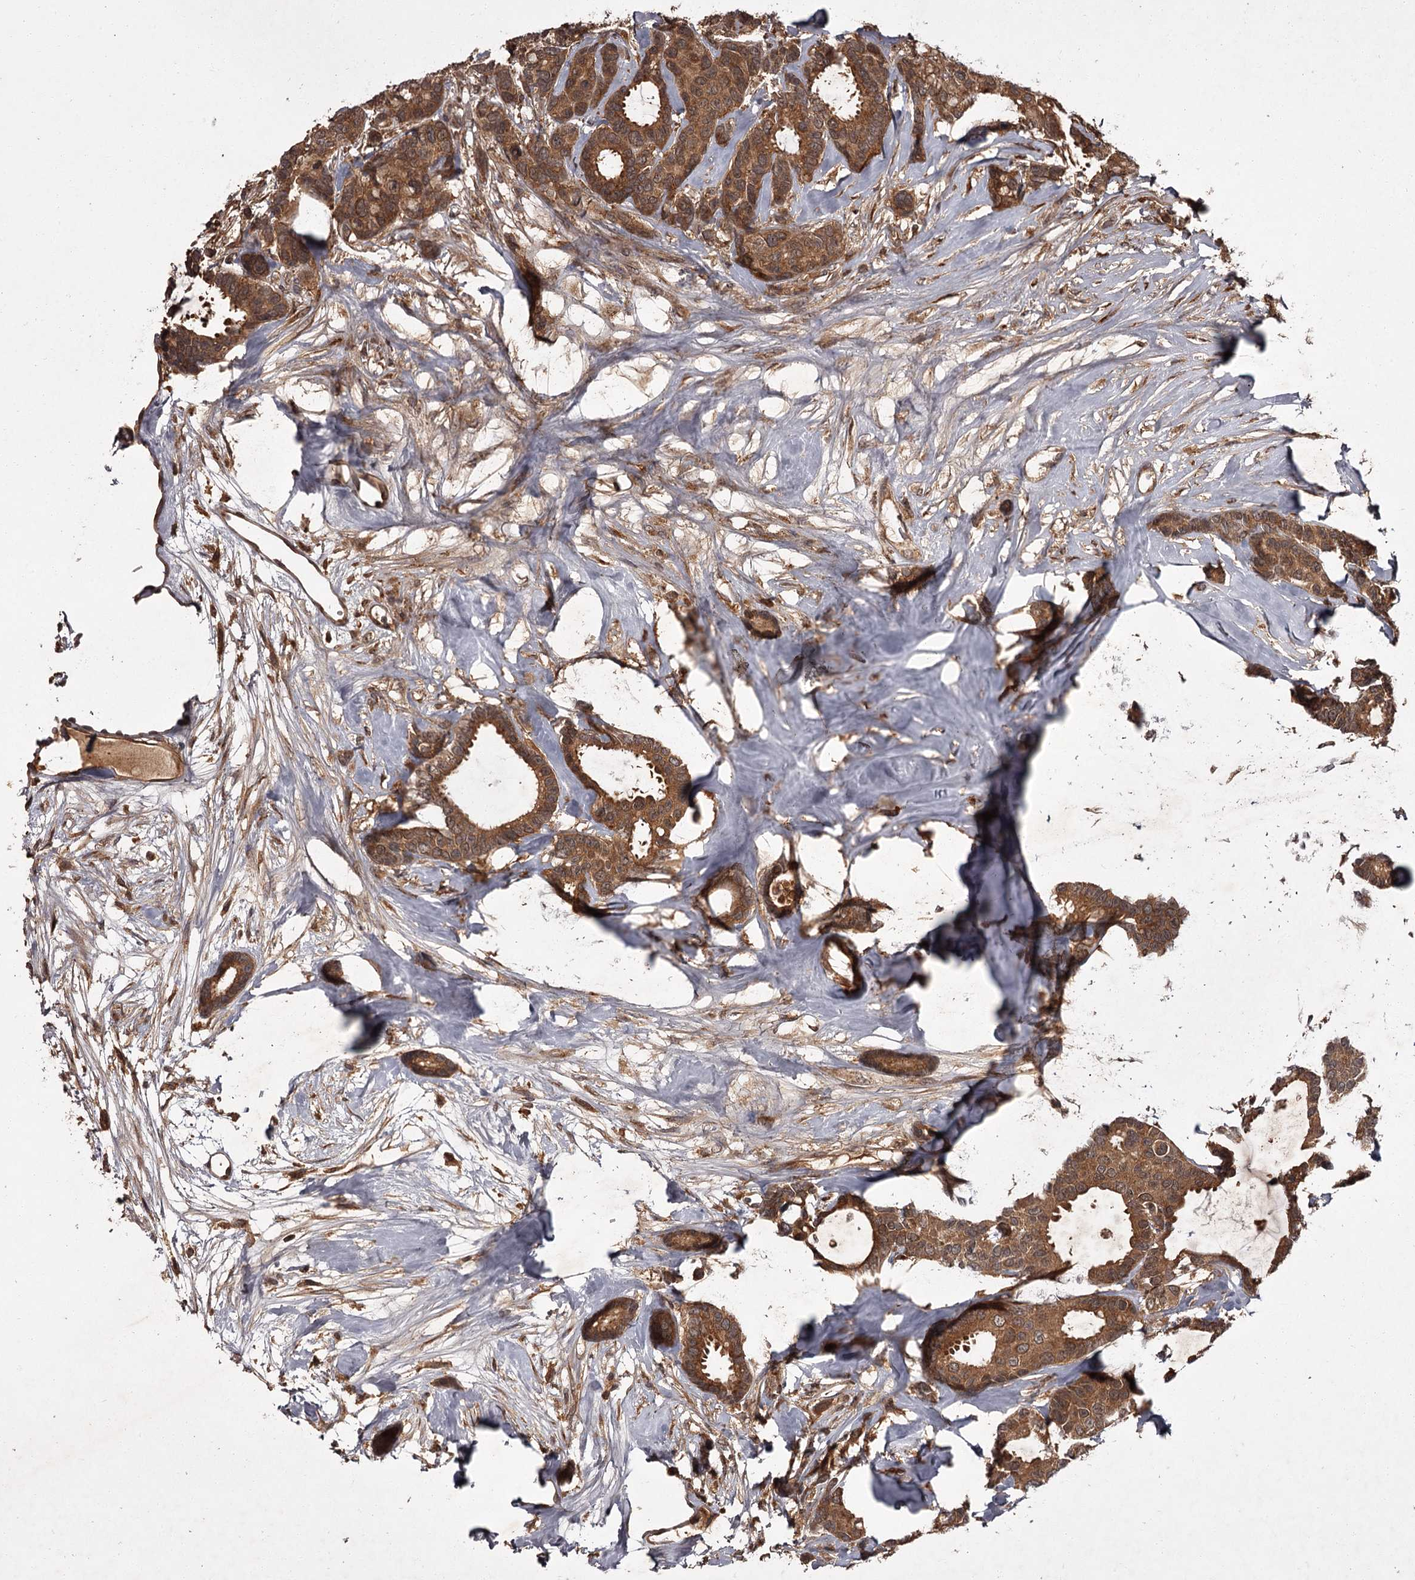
{"staining": {"intensity": "moderate", "quantity": ">75%", "location": "cytoplasmic/membranous"}, "tissue": "breast cancer", "cell_type": "Tumor cells", "image_type": "cancer", "snomed": [{"axis": "morphology", "description": "Duct carcinoma"}, {"axis": "topography", "description": "Breast"}], "caption": "Intraductal carcinoma (breast) was stained to show a protein in brown. There is medium levels of moderate cytoplasmic/membranous expression in approximately >75% of tumor cells. (brown staining indicates protein expression, while blue staining denotes nuclei).", "gene": "TBC1D23", "patient": {"sex": "female", "age": 87}}